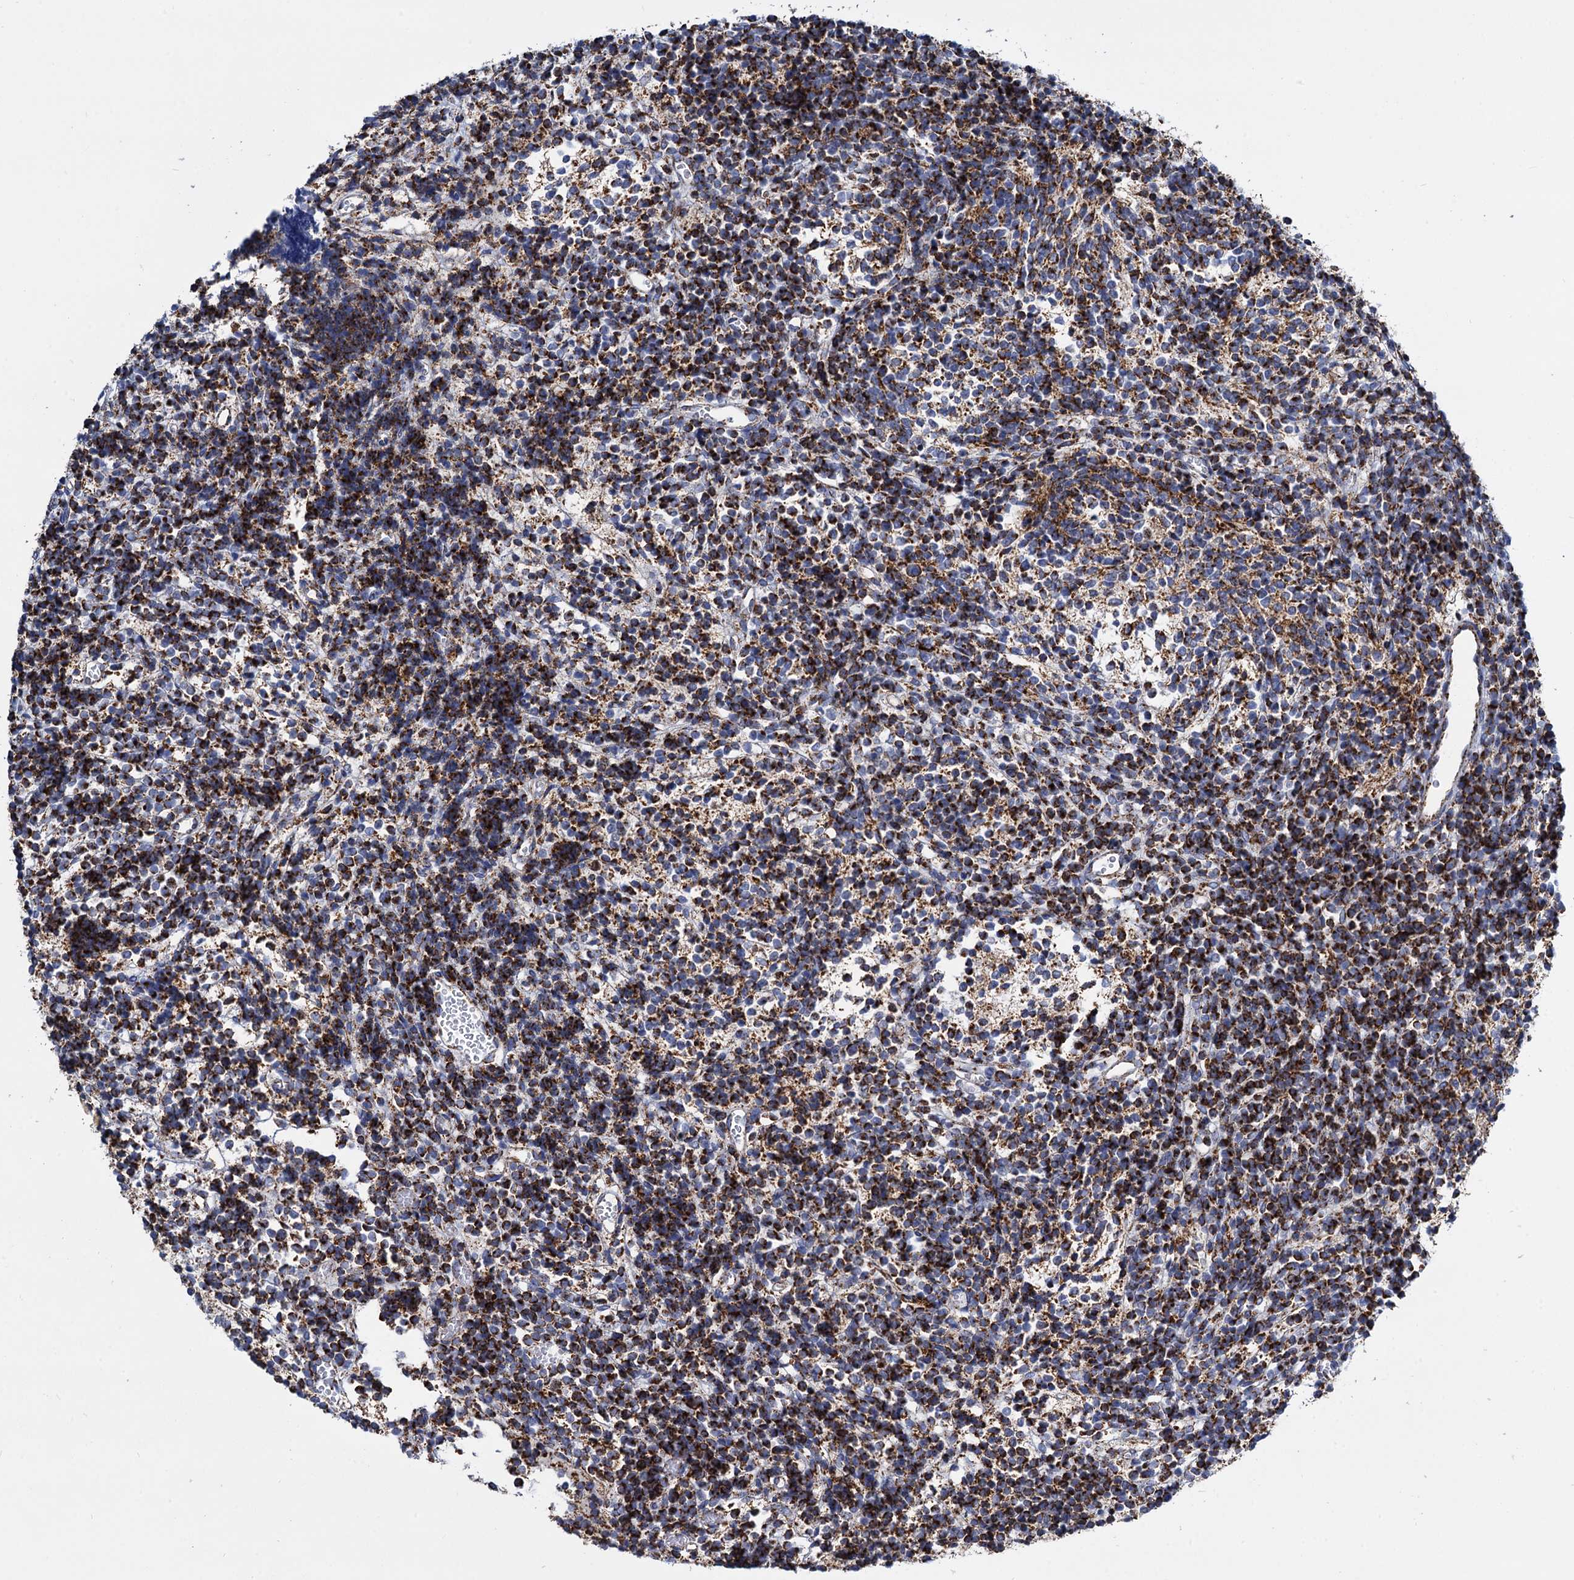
{"staining": {"intensity": "strong", "quantity": "25%-75%", "location": "cytoplasmic/membranous"}, "tissue": "glioma", "cell_type": "Tumor cells", "image_type": "cancer", "snomed": [{"axis": "morphology", "description": "Glioma, malignant, Low grade"}, {"axis": "topography", "description": "Brain"}], "caption": "Tumor cells display high levels of strong cytoplasmic/membranous positivity in approximately 25%-75% of cells in glioma.", "gene": "TIMM10", "patient": {"sex": "female", "age": 1}}